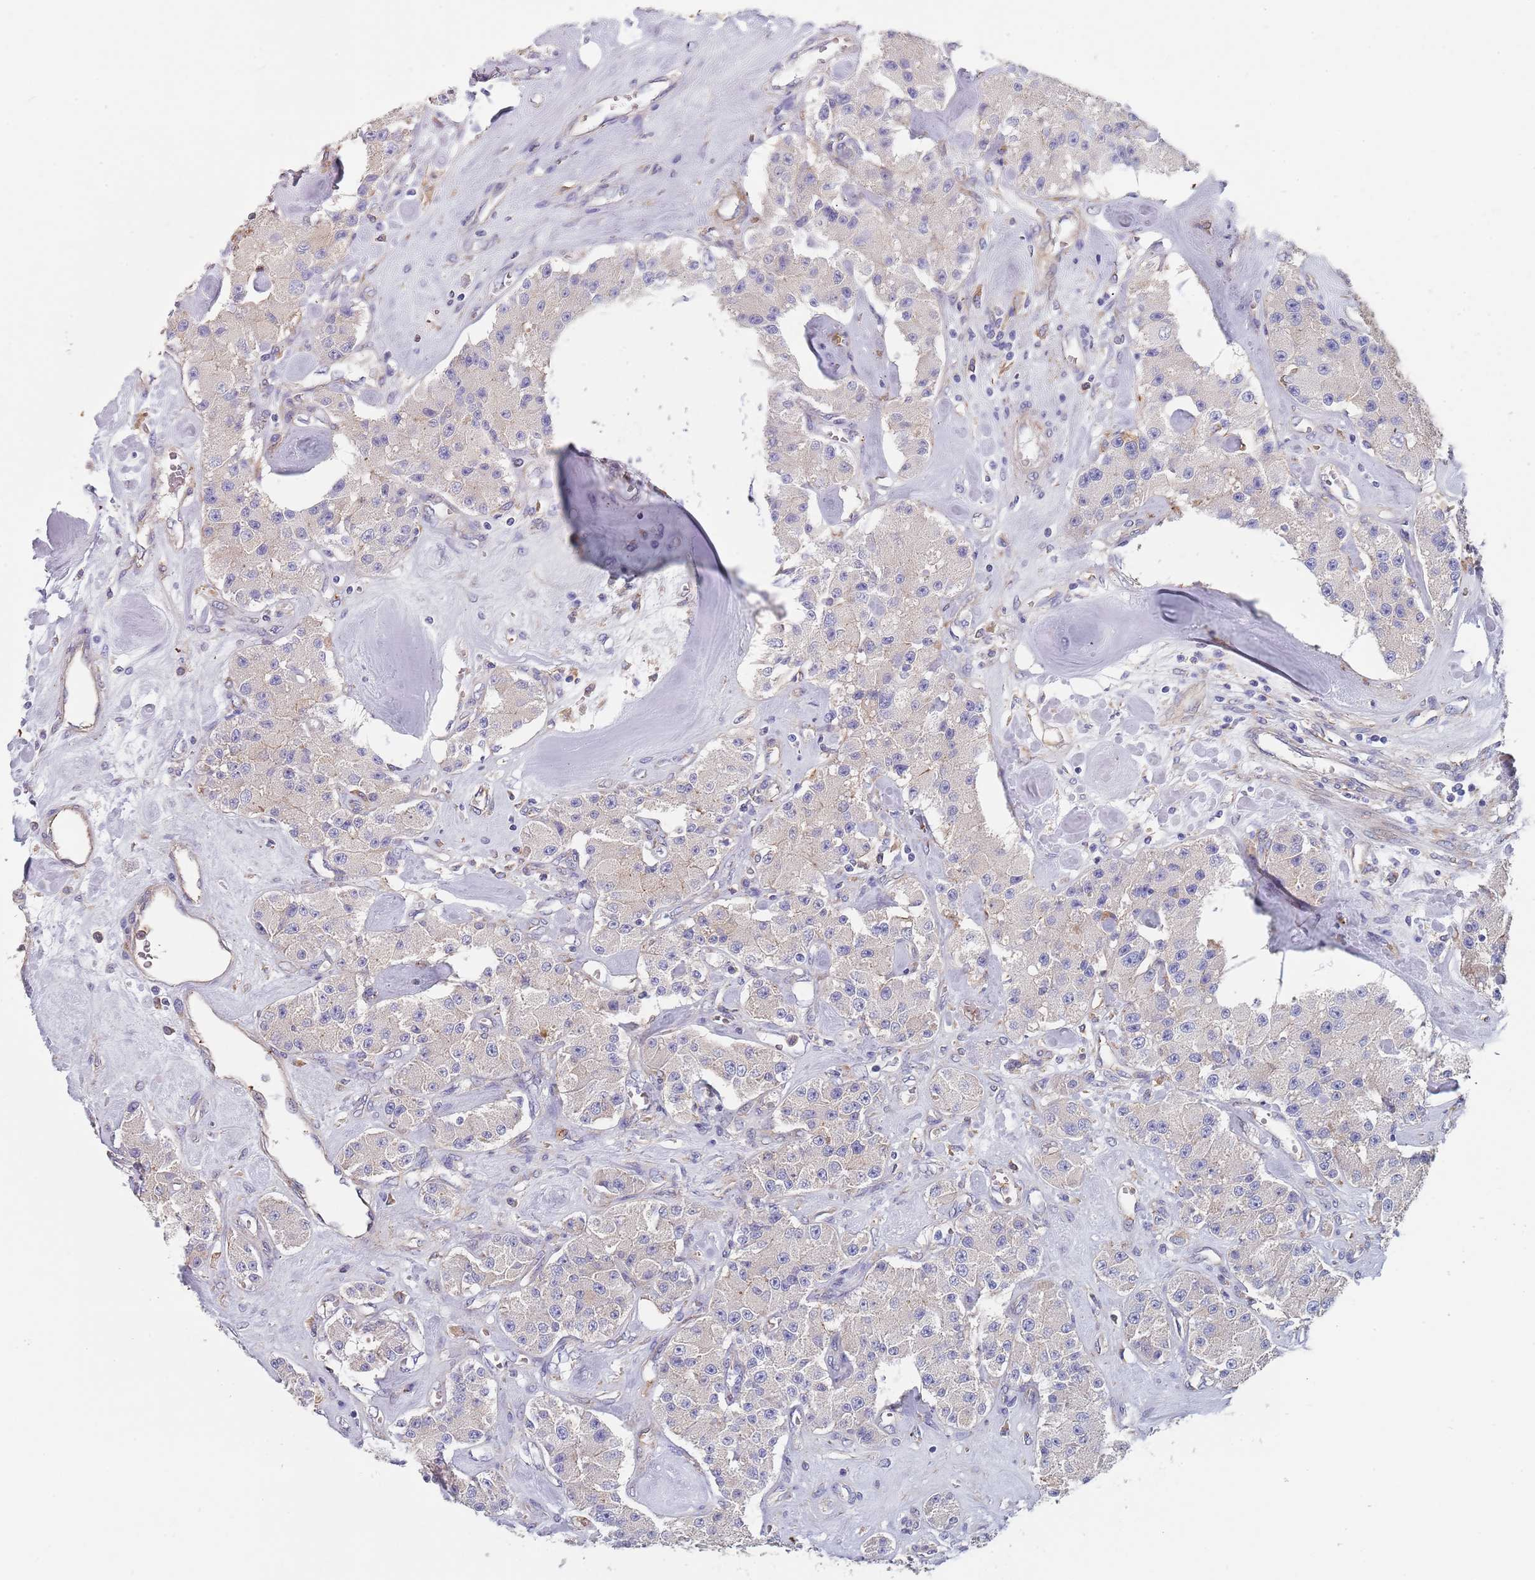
{"staining": {"intensity": "weak", "quantity": "25%-75%", "location": "cytoplasmic/membranous"}, "tissue": "carcinoid", "cell_type": "Tumor cells", "image_type": "cancer", "snomed": [{"axis": "morphology", "description": "Carcinoid, malignant, NOS"}, {"axis": "topography", "description": "Pancreas"}], "caption": "IHC of human malignant carcinoid reveals low levels of weak cytoplasmic/membranous expression in about 25%-75% of tumor cells.", "gene": "DCUN1D3", "patient": {"sex": "male", "age": 41}}